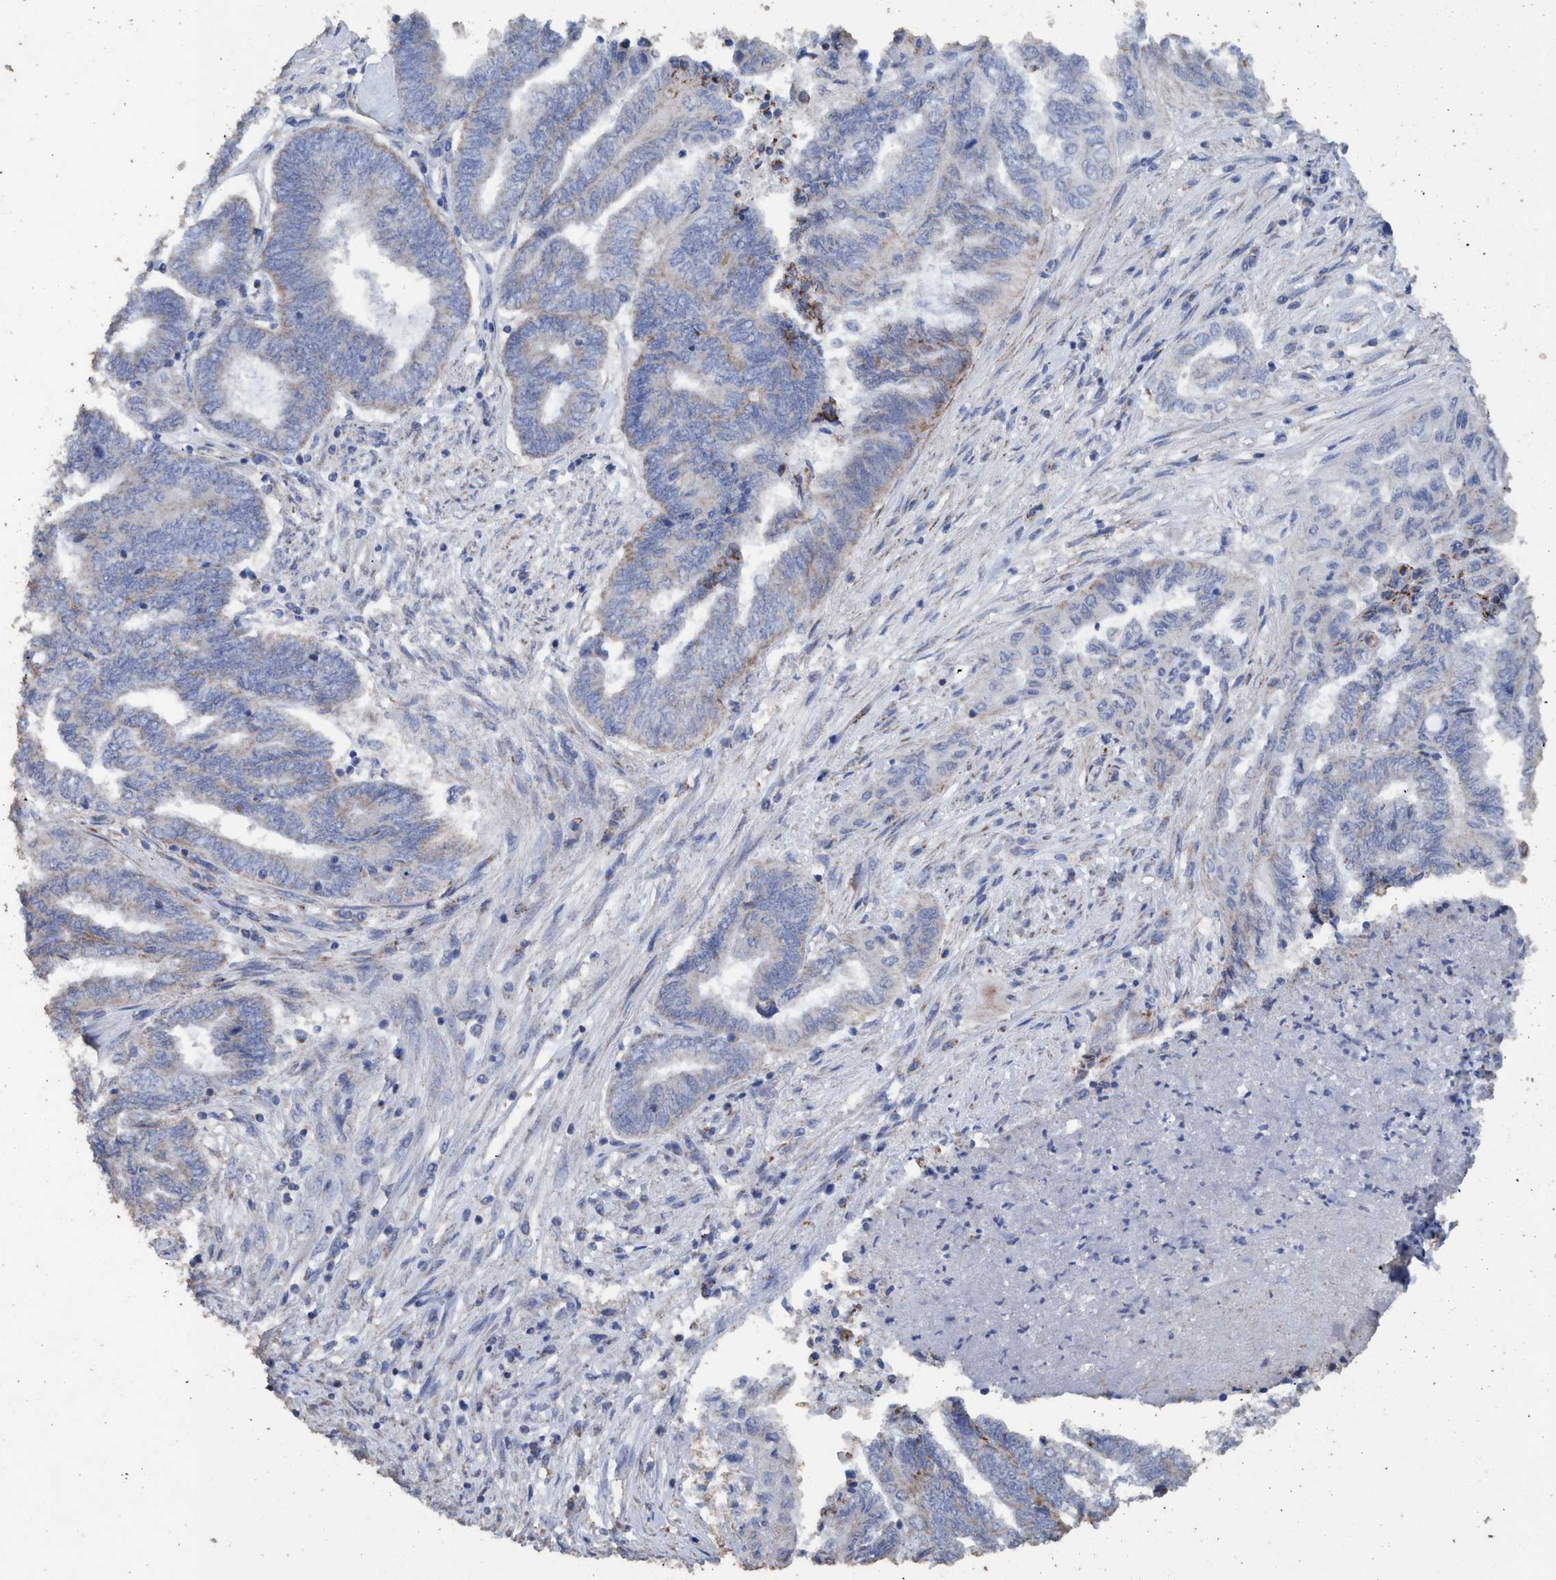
{"staining": {"intensity": "negative", "quantity": "none", "location": "none"}, "tissue": "endometrial cancer", "cell_type": "Tumor cells", "image_type": "cancer", "snomed": [{"axis": "morphology", "description": "Adenocarcinoma, NOS"}, {"axis": "topography", "description": "Uterus"}, {"axis": "topography", "description": "Endometrium"}], "caption": "IHC photomicrograph of neoplastic tissue: endometrial adenocarcinoma stained with DAB (3,3'-diaminobenzidine) demonstrates no significant protein positivity in tumor cells. (Stains: DAB (3,3'-diaminobenzidine) immunohistochemistry with hematoxylin counter stain, Microscopy: brightfield microscopy at high magnification).", "gene": "RSAD1", "patient": {"sex": "female", "age": 70}}